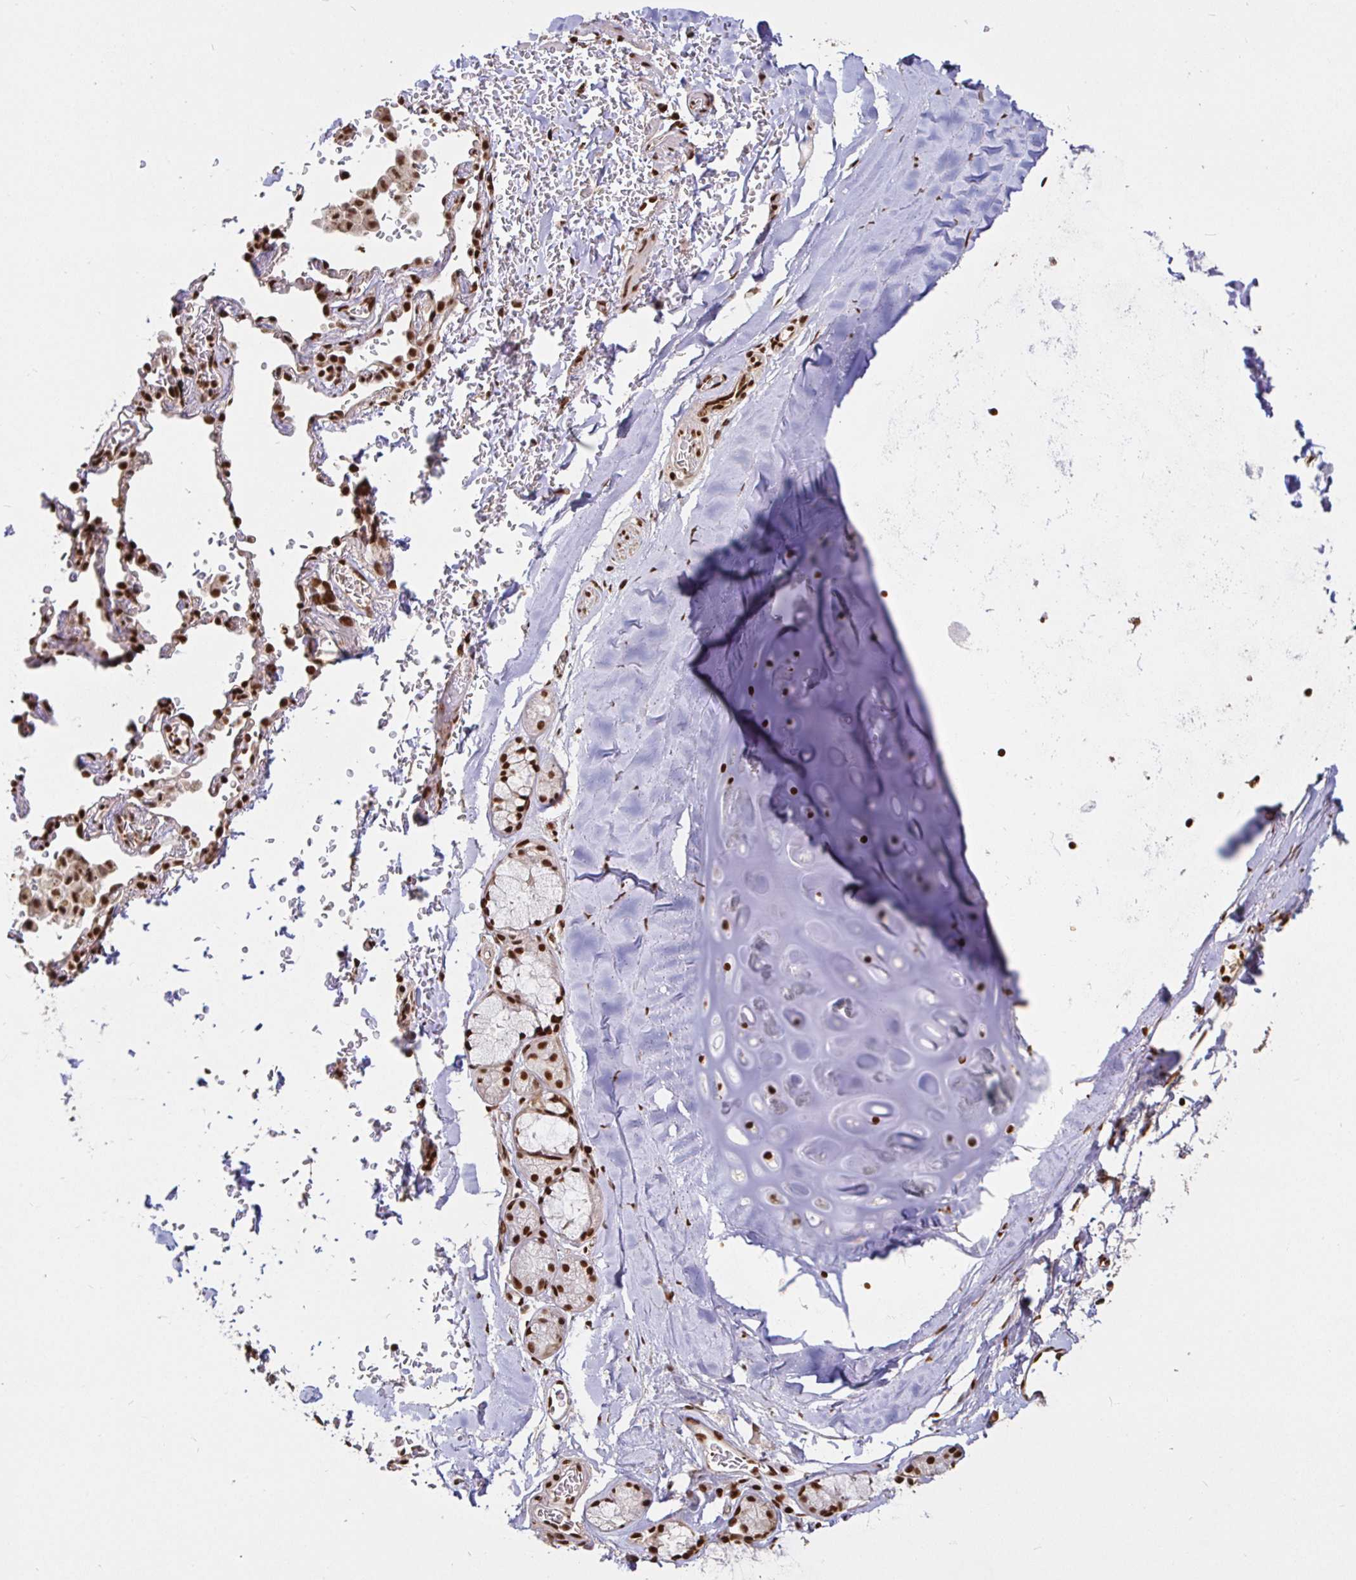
{"staining": {"intensity": "moderate", "quantity": "<25%", "location": "nuclear"}, "tissue": "adipose tissue", "cell_type": "Adipocytes", "image_type": "normal", "snomed": [{"axis": "morphology", "description": "Normal tissue, NOS"}, {"axis": "topography", "description": "Cartilage tissue"}, {"axis": "topography", "description": "Bronchus"}, {"axis": "topography", "description": "Peripheral nerve tissue"}], "caption": "Protein staining of benign adipose tissue exhibits moderate nuclear positivity in about <25% of adipocytes.", "gene": "SP3", "patient": {"sex": "male", "age": 67}}